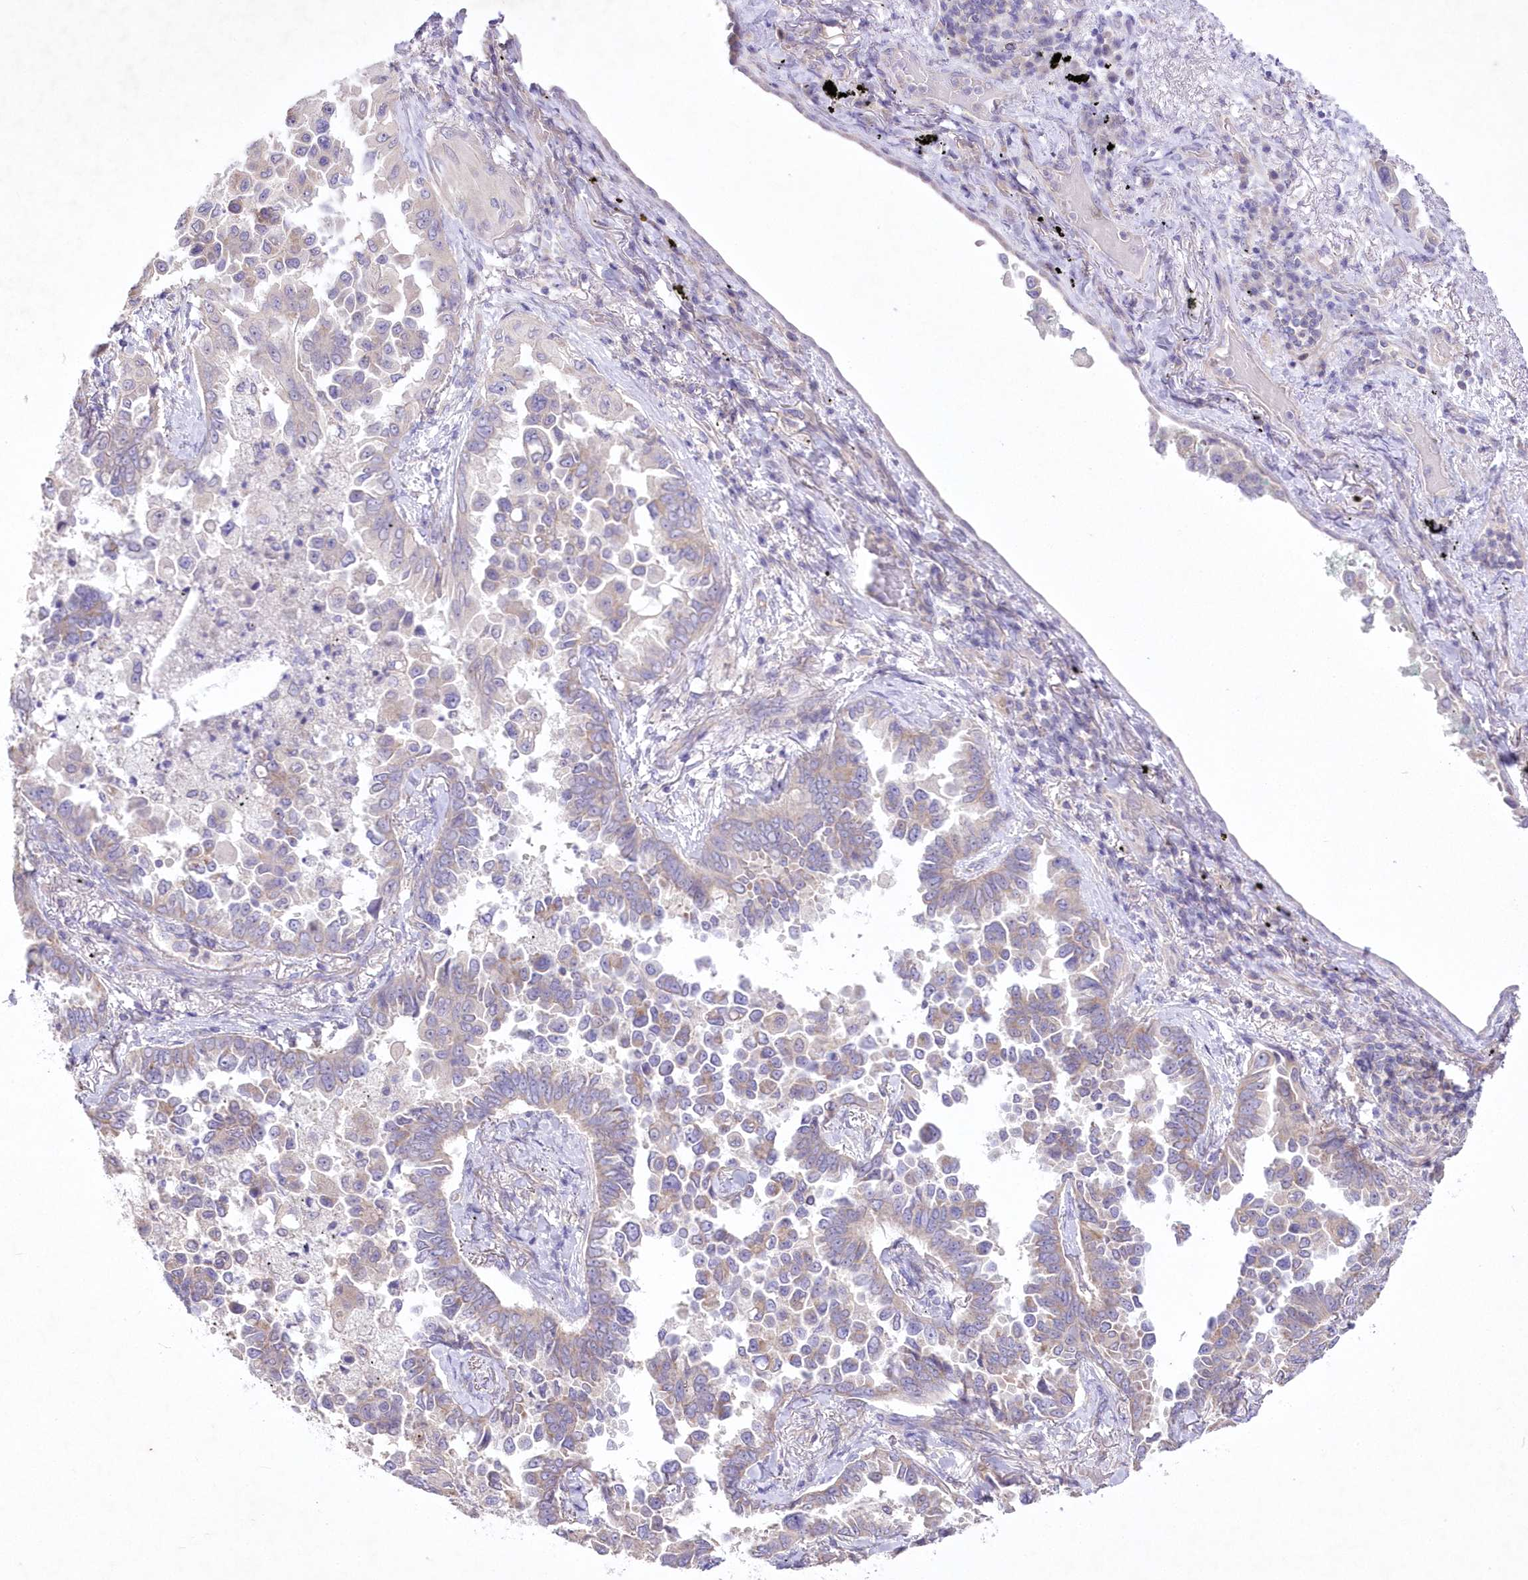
{"staining": {"intensity": "weak", "quantity": "<25%", "location": "cytoplasmic/membranous"}, "tissue": "lung cancer", "cell_type": "Tumor cells", "image_type": "cancer", "snomed": [{"axis": "morphology", "description": "Adenocarcinoma, NOS"}, {"axis": "topography", "description": "Lung"}], "caption": "This histopathology image is of adenocarcinoma (lung) stained with IHC to label a protein in brown with the nuclei are counter-stained blue. There is no positivity in tumor cells.", "gene": "ITSN2", "patient": {"sex": "female", "age": 67}}